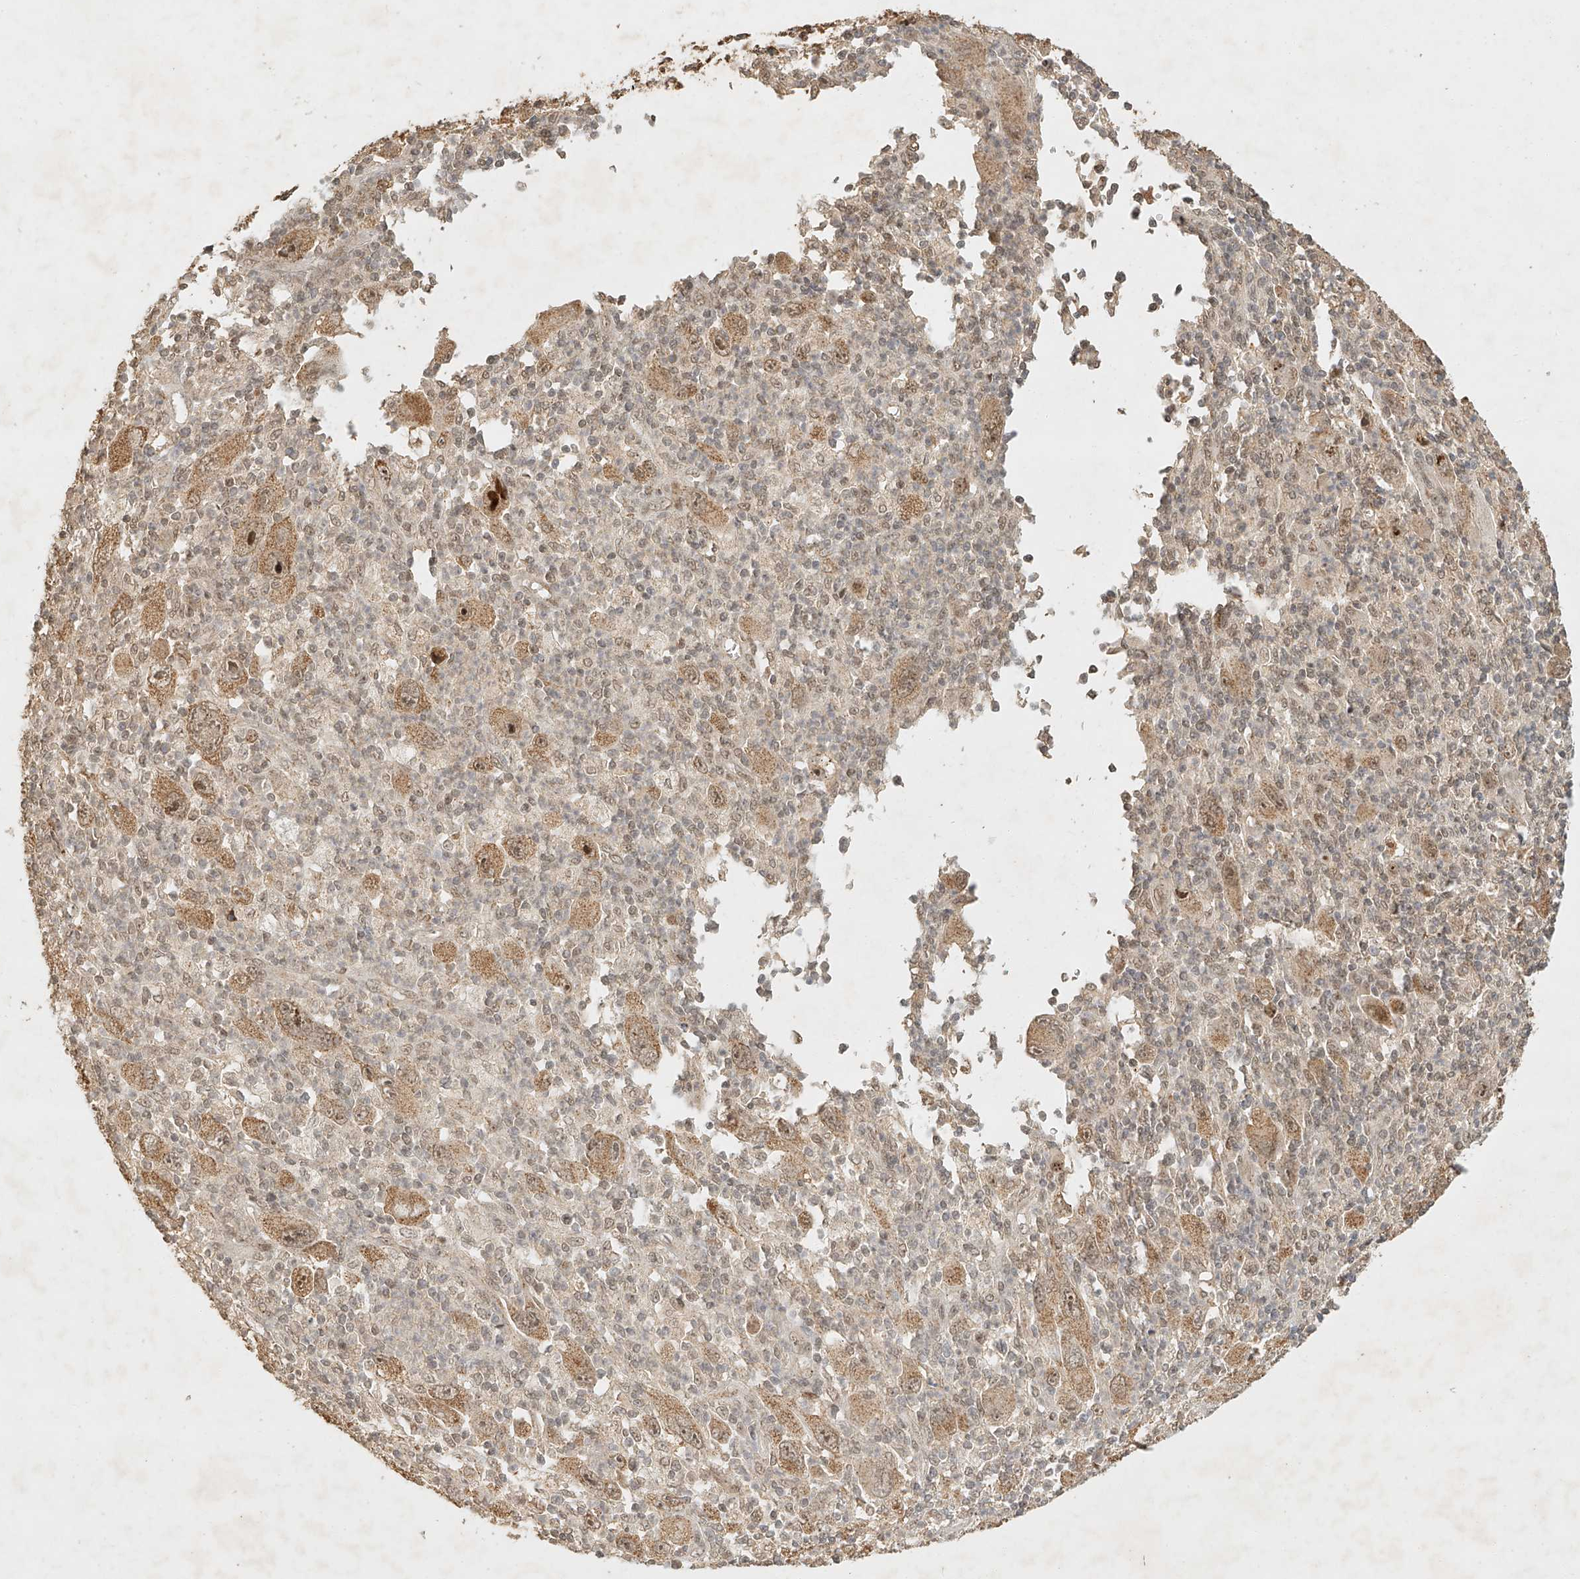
{"staining": {"intensity": "moderate", "quantity": "25%-75%", "location": "cytoplasmic/membranous,nuclear"}, "tissue": "melanoma", "cell_type": "Tumor cells", "image_type": "cancer", "snomed": [{"axis": "morphology", "description": "Malignant melanoma, Metastatic site"}, {"axis": "topography", "description": "Skin"}], "caption": "The micrograph displays staining of malignant melanoma (metastatic site), revealing moderate cytoplasmic/membranous and nuclear protein expression (brown color) within tumor cells.", "gene": "CXorf58", "patient": {"sex": "female", "age": 56}}